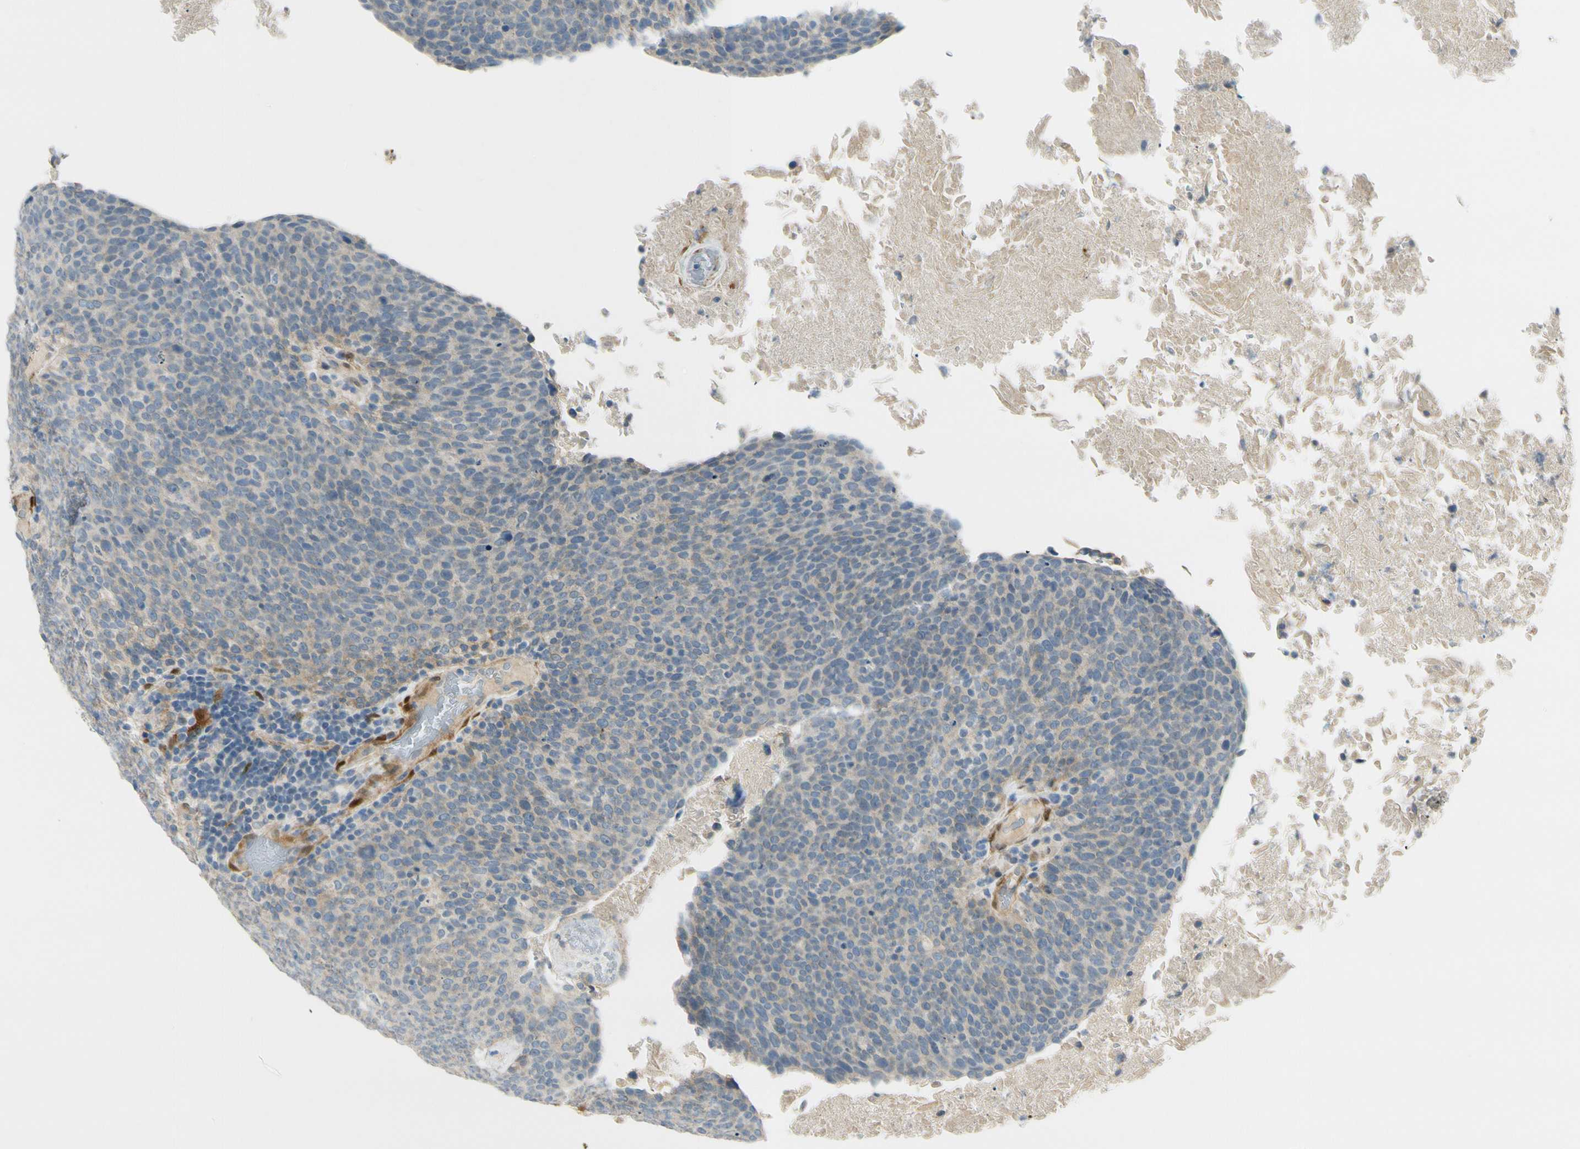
{"staining": {"intensity": "weak", "quantity": "25%-75%", "location": "cytoplasmic/membranous"}, "tissue": "head and neck cancer", "cell_type": "Tumor cells", "image_type": "cancer", "snomed": [{"axis": "morphology", "description": "Squamous cell carcinoma, NOS"}, {"axis": "morphology", "description": "Squamous cell carcinoma, metastatic, NOS"}, {"axis": "topography", "description": "Lymph node"}, {"axis": "topography", "description": "Head-Neck"}], "caption": "Protein staining of head and neck cancer (metastatic squamous cell carcinoma) tissue displays weak cytoplasmic/membranous staining in approximately 25%-75% of tumor cells. Nuclei are stained in blue.", "gene": "FHL2", "patient": {"sex": "male", "age": 62}}